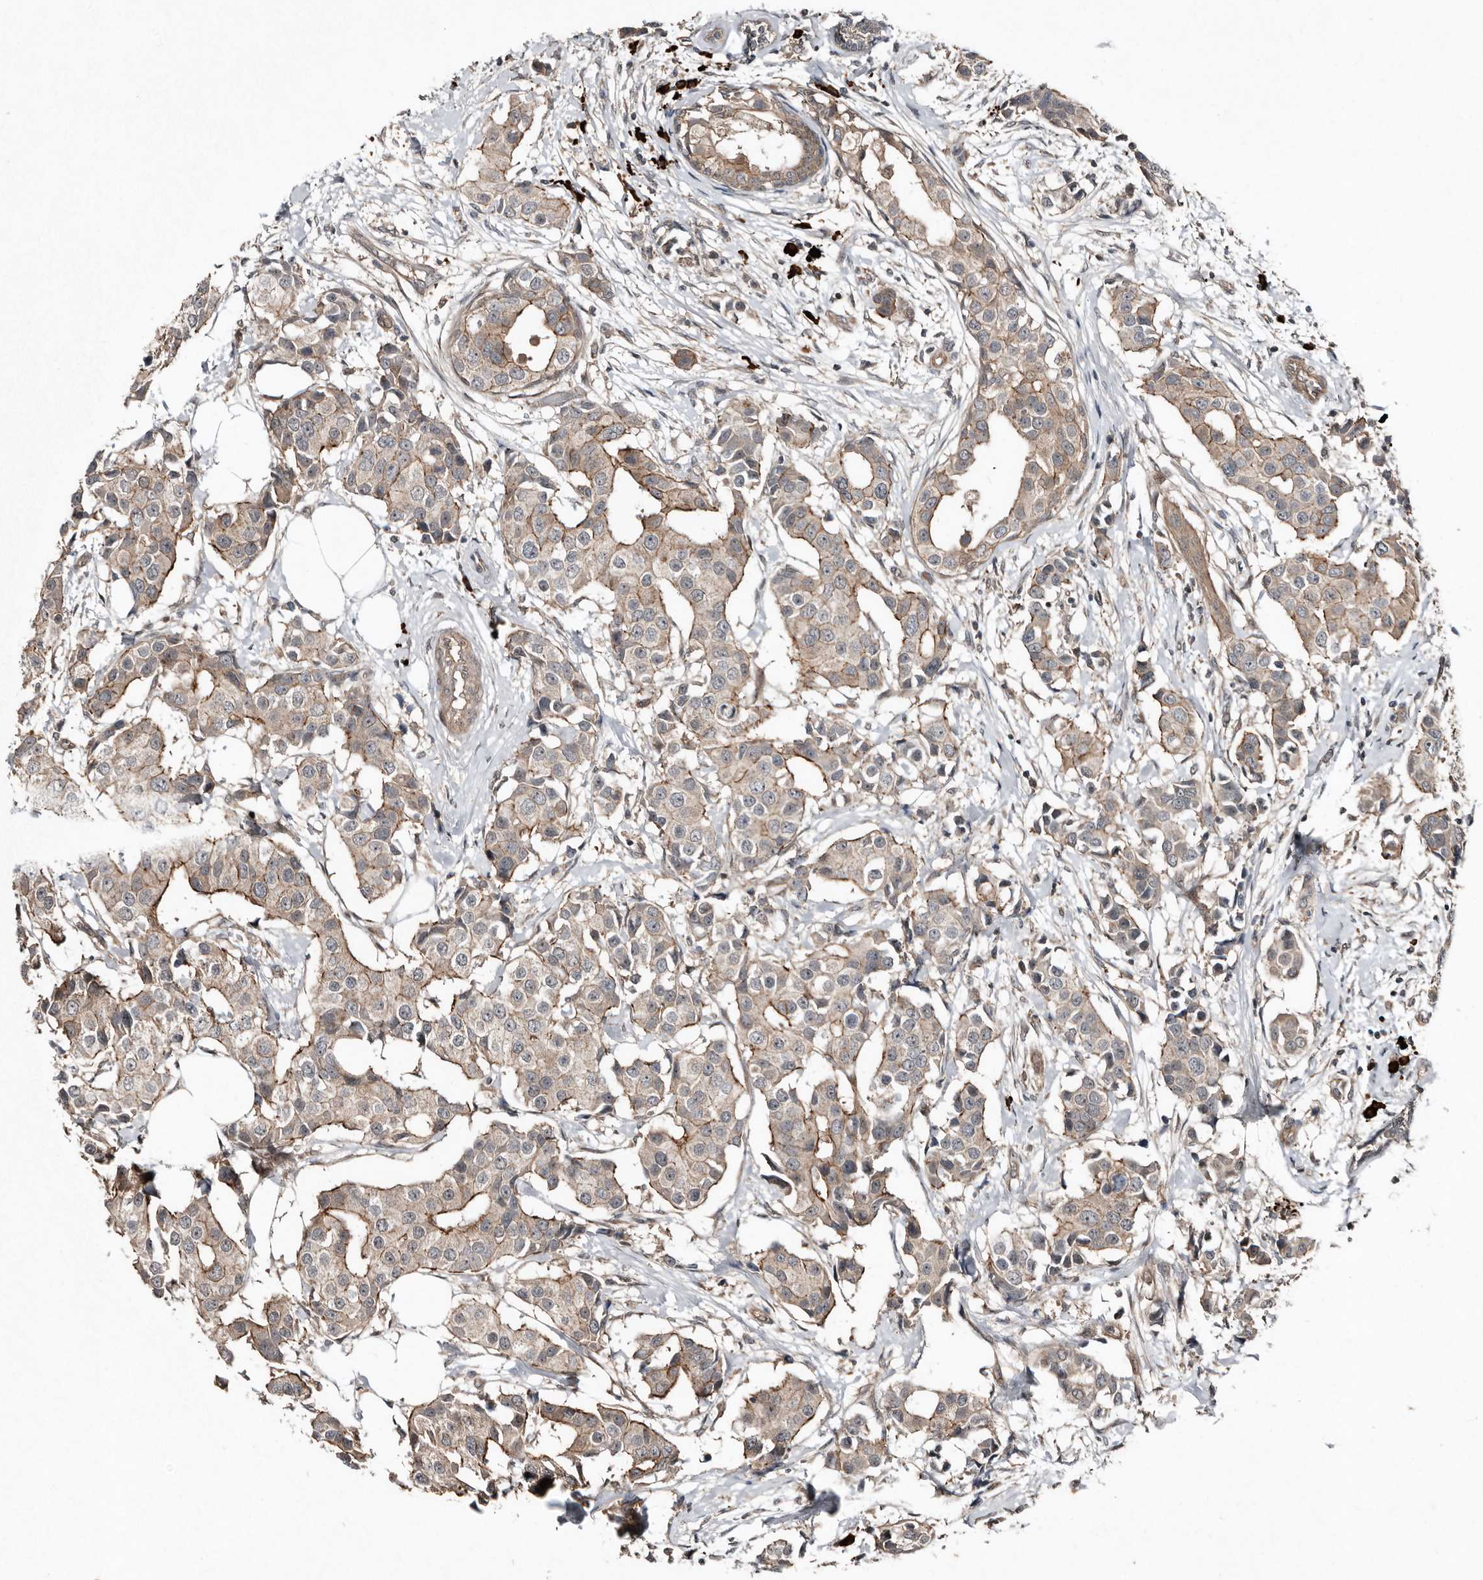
{"staining": {"intensity": "moderate", "quantity": "<25%", "location": "cytoplasmic/membranous"}, "tissue": "breast cancer", "cell_type": "Tumor cells", "image_type": "cancer", "snomed": [{"axis": "morphology", "description": "Normal tissue, NOS"}, {"axis": "morphology", "description": "Duct carcinoma"}, {"axis": "topography", "description": "Breast"}], "caption": "High-power microscopy captured an IHC photomicrograph of infiltrating ductal carcinoma (breast), revealing moderate cytoplasmic/membranous staining in approximately <25% of tumor cells. (IHC, brightfield microscopy, high magnification).", "gene": "TEAD3", "patient": {"sex": "female", "age": 39}}